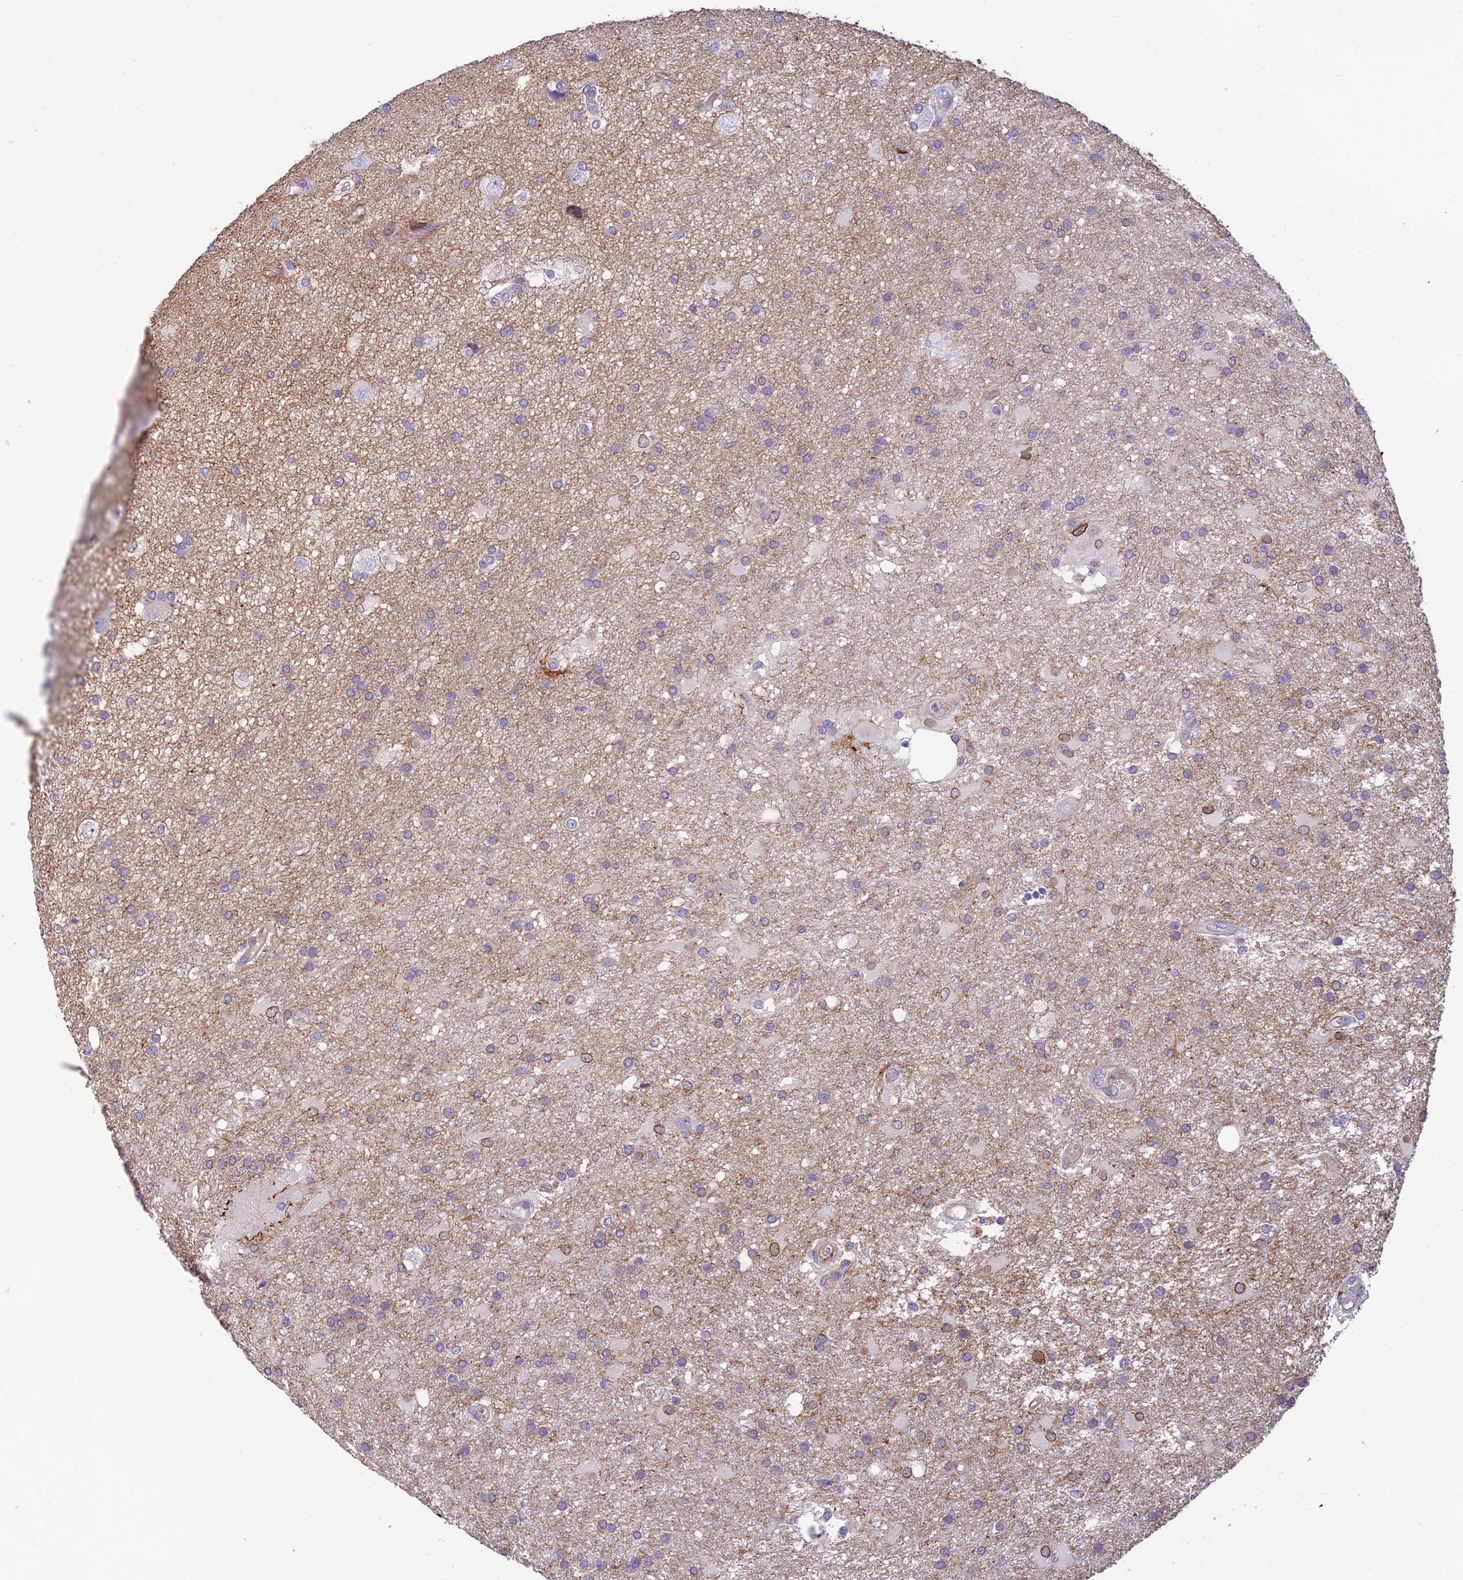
{"staining": {"intensity": "negative", "quantity": "none", "location": "none"}, "tissue": "glioma", "cell_type": "Tumor cells", "image_type": "cancer", "snomed": [{"axis": "morphology", "description": "Glioma, malignant, Low grade"}, {"axis": "topography", "description": "Brain"}], "caption": "The micrograph displays no significant staining in tumor cells of glioma.", "gene": "ST8SIA5", "patient": {"sex": "male", "age": 66}}